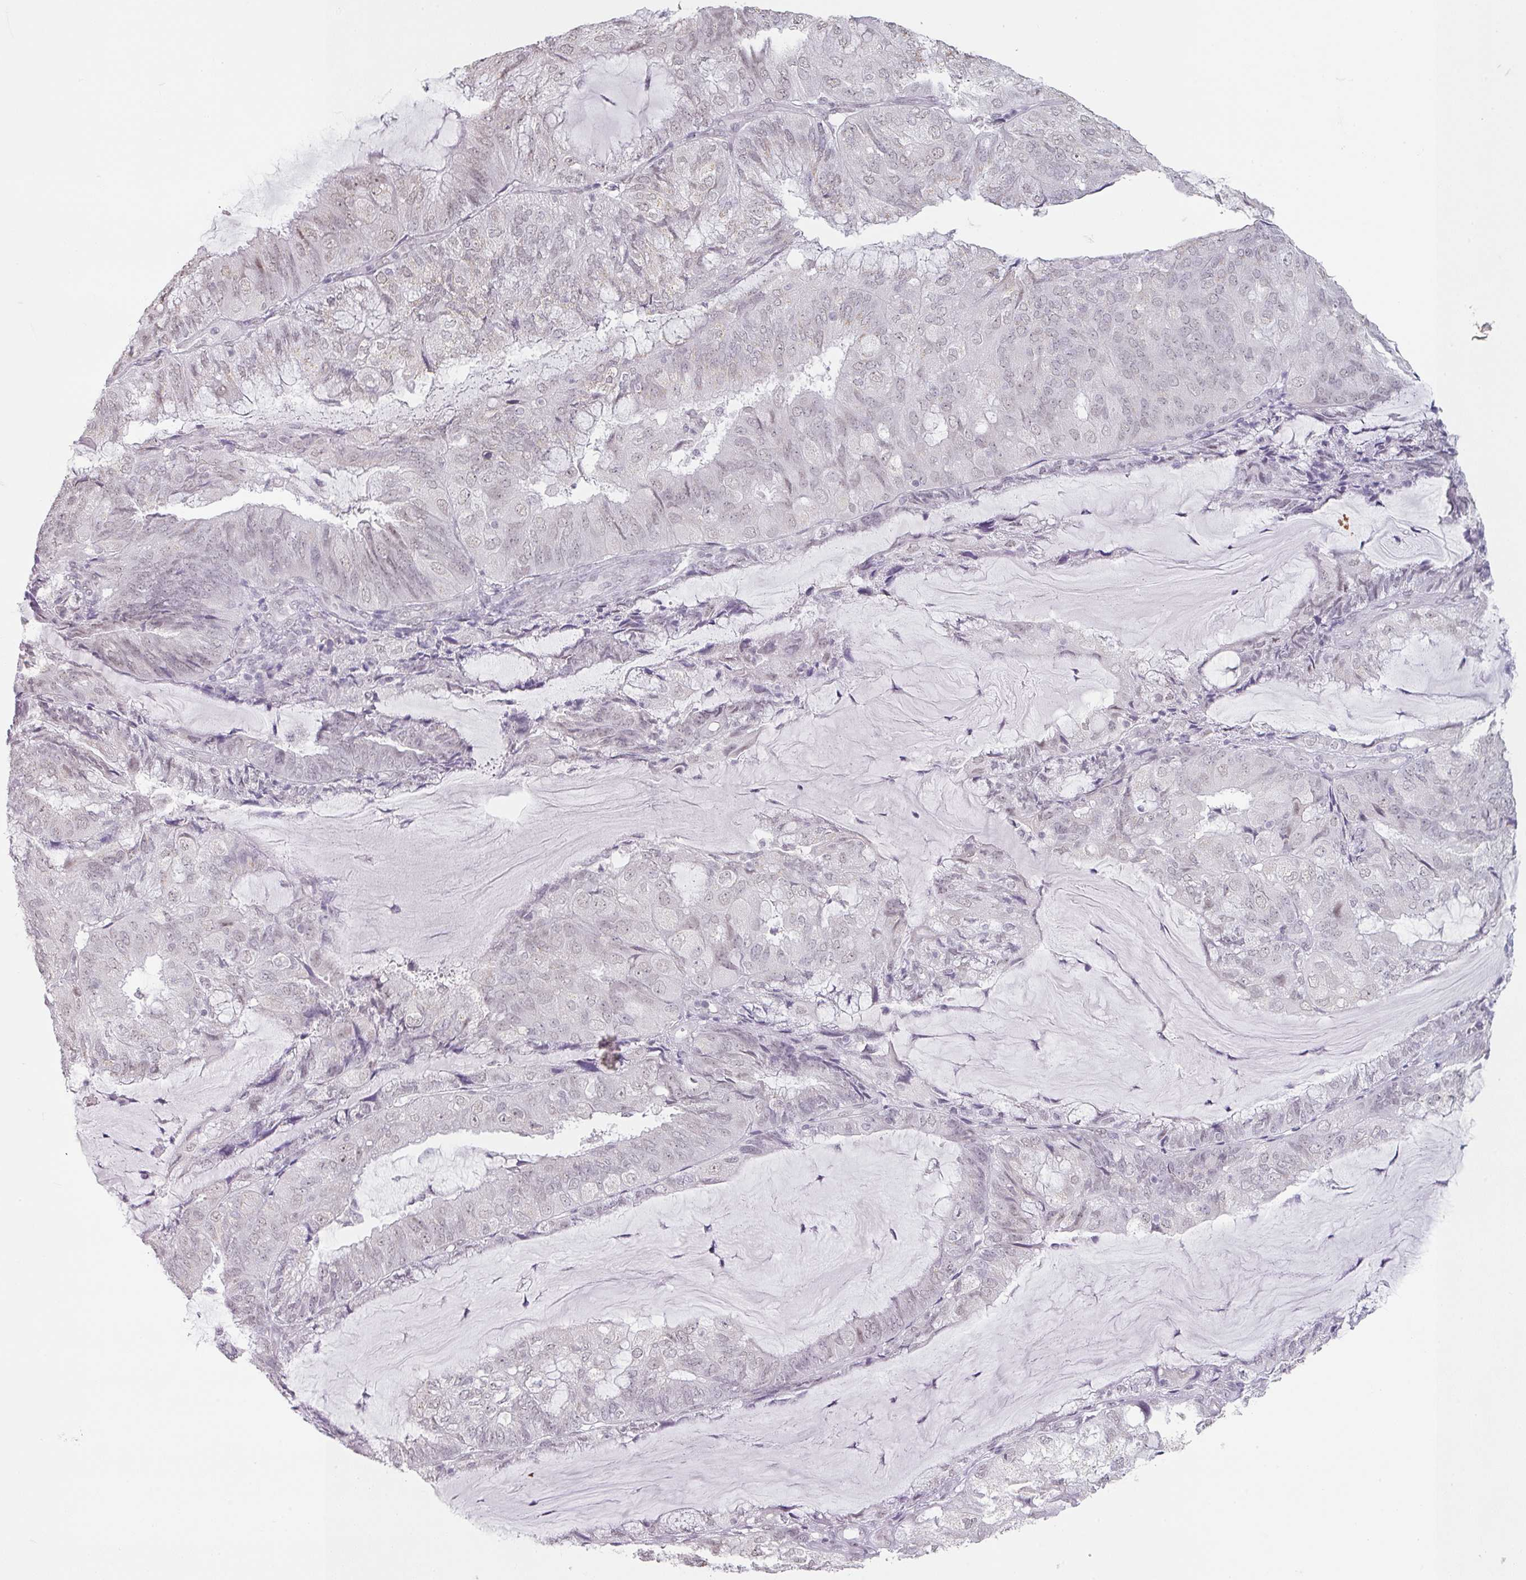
{"staining": {"intensity": "negative", "quantity": "none", "location": "none"}, "tissue": "endometrial cancer", "cell_type": "Tumor cells", "image_type": "cancer", "snomed": [{"axis": "morphology", "description": "Adenocarcinoma, NOS"}, {"axis": "topography", "description": "Endometrium"}], "caption": "Protein analysis of endometrial adenocarcinoma demonstrates no significant staining in tumor cells. (DAB immunohistochemistry (IHC), high magnification).", "gene": "SPRR1A", "patient": {"sex": "female", "age": 81}}